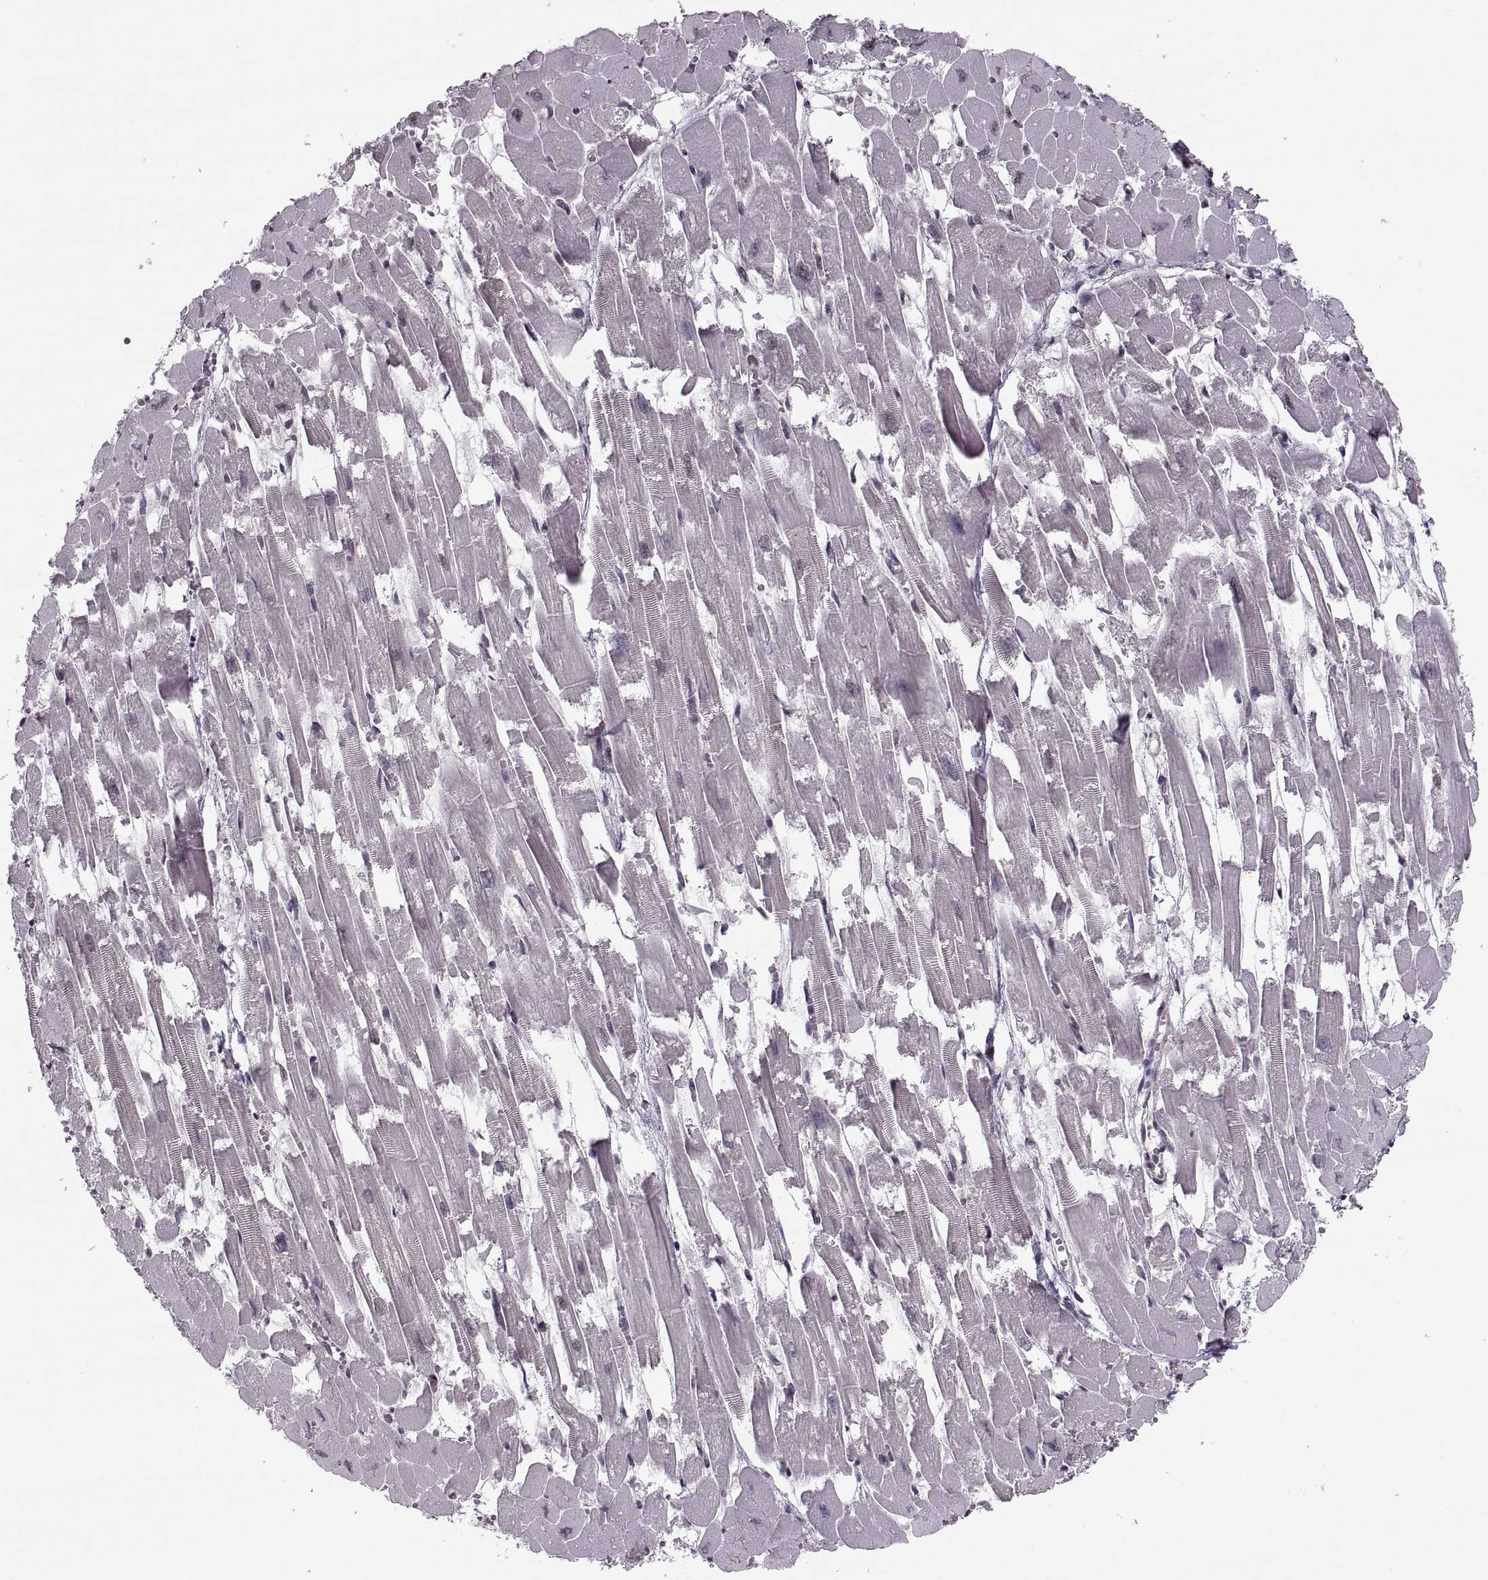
{"staining": {"intensity": "negative", "quantity": "none", "location": "none"}, "tissue": "heart muscle", "cell_type": "Cardiomyocytes", "image_type": "normal", "snomed": [{"axis": "morphology", "description": "Normal tissue, NOS"}, {"axis": "topography", "description": "Heart"}], "caption": "Immunohistochemistry photomicrograph of normal heart muscle stained for a protein (brown), which shows no staining in cardiomyocytes. (DAB (3,3'-diaminobenzidine) immunohistochemistry (IHC) visualized using brightfield microscopy, high magnification).", "gene": "LUZP2", "patient": {"sex": "female", "age": 52}}